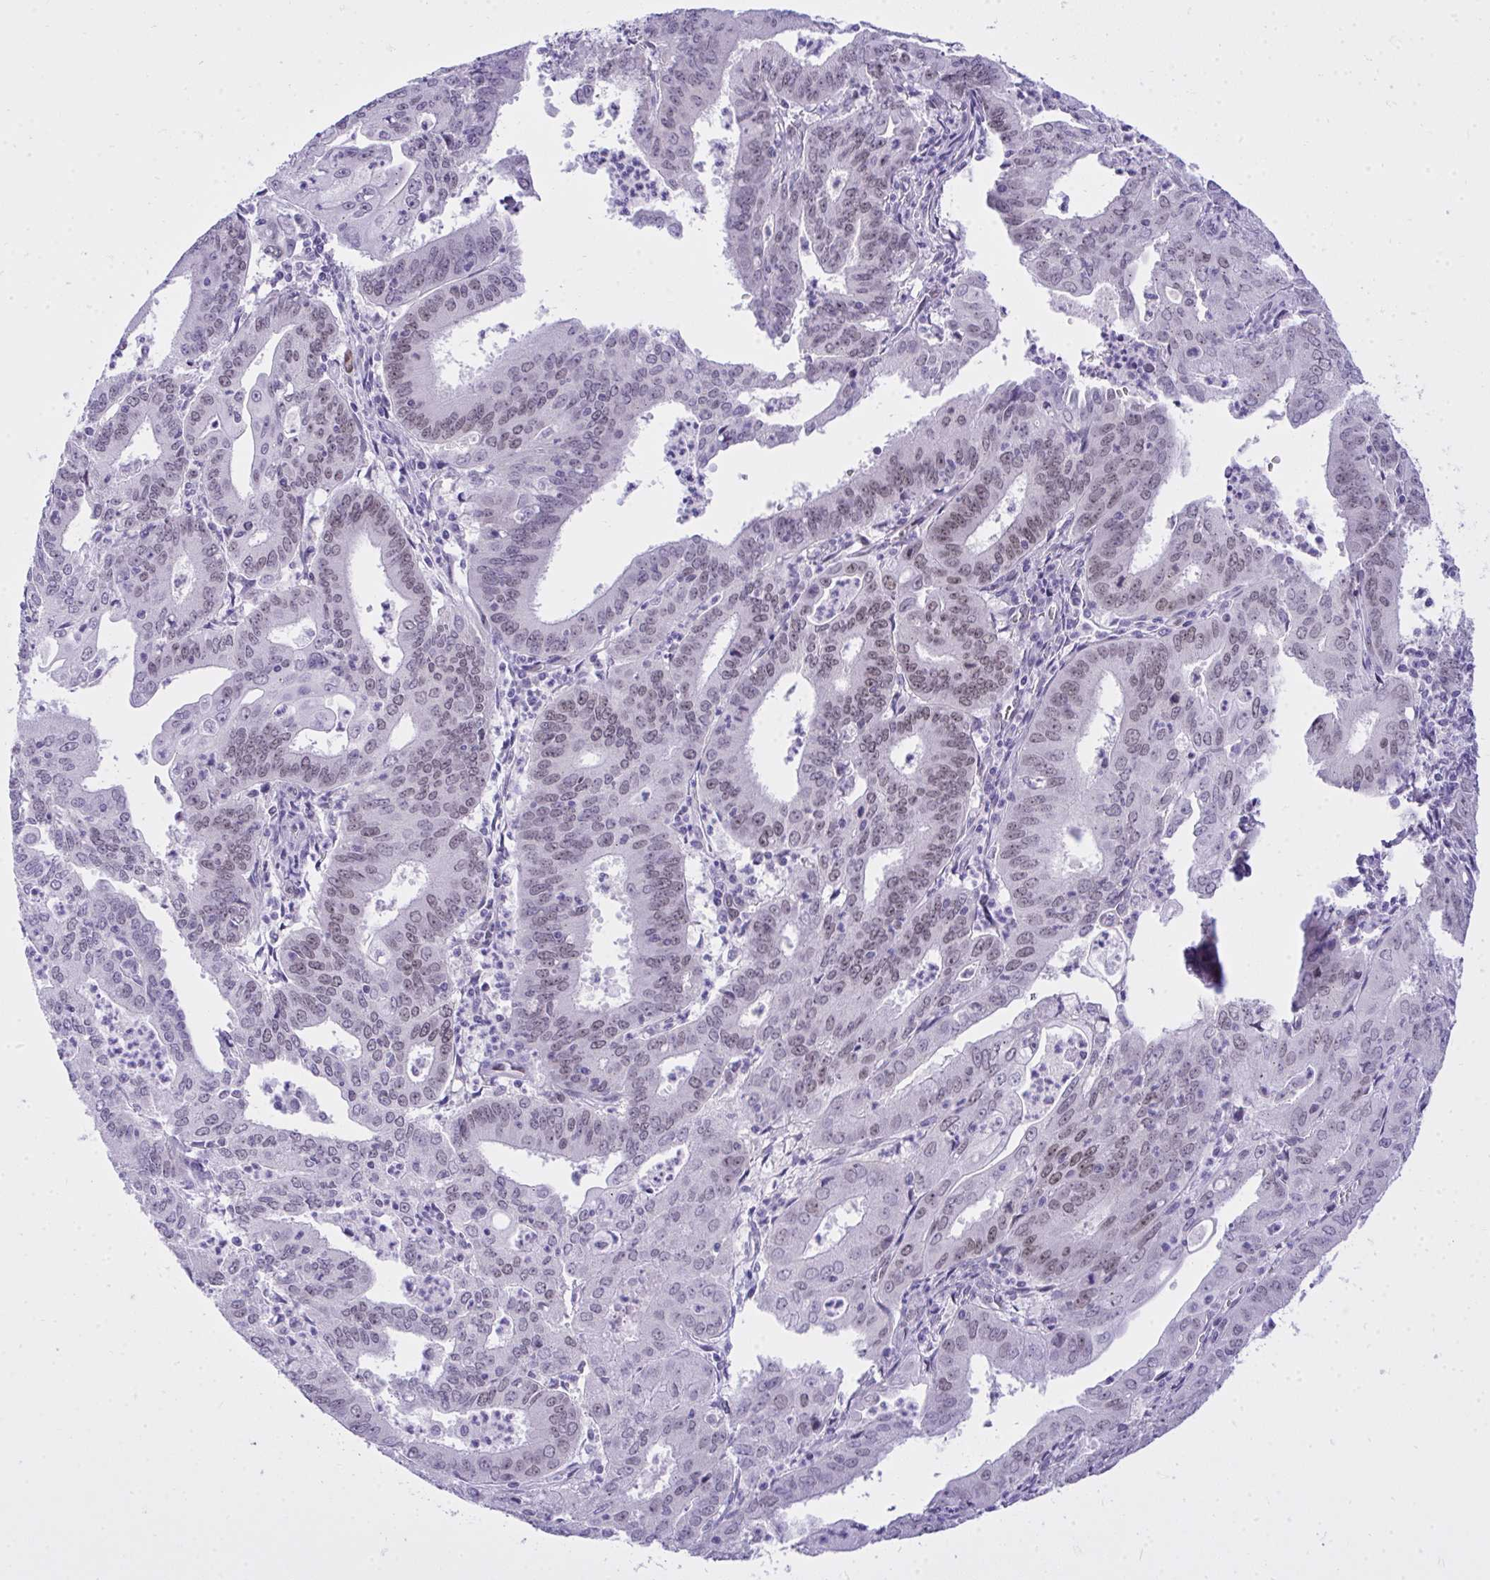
{"staining": {"intensity": "moderate", "quantity": "<25%", "location": "nuclear"}, "tissue": "cervical cancer", "cell_type": "Tumor cells", "image_type": "cancer", "snomed": [{"axis": "morphology", "description": "Adenocarcinoma, NOS"}, {"axis": "topography", "description": "Cervix"}], "caption": "Brown immunohistochemical staining in cervical cancer reveals moderate nuclear expression in approximately <25% of tumor cells.", "gene": "TEAD4", "patient": {"sex": "female", "age": 56}}